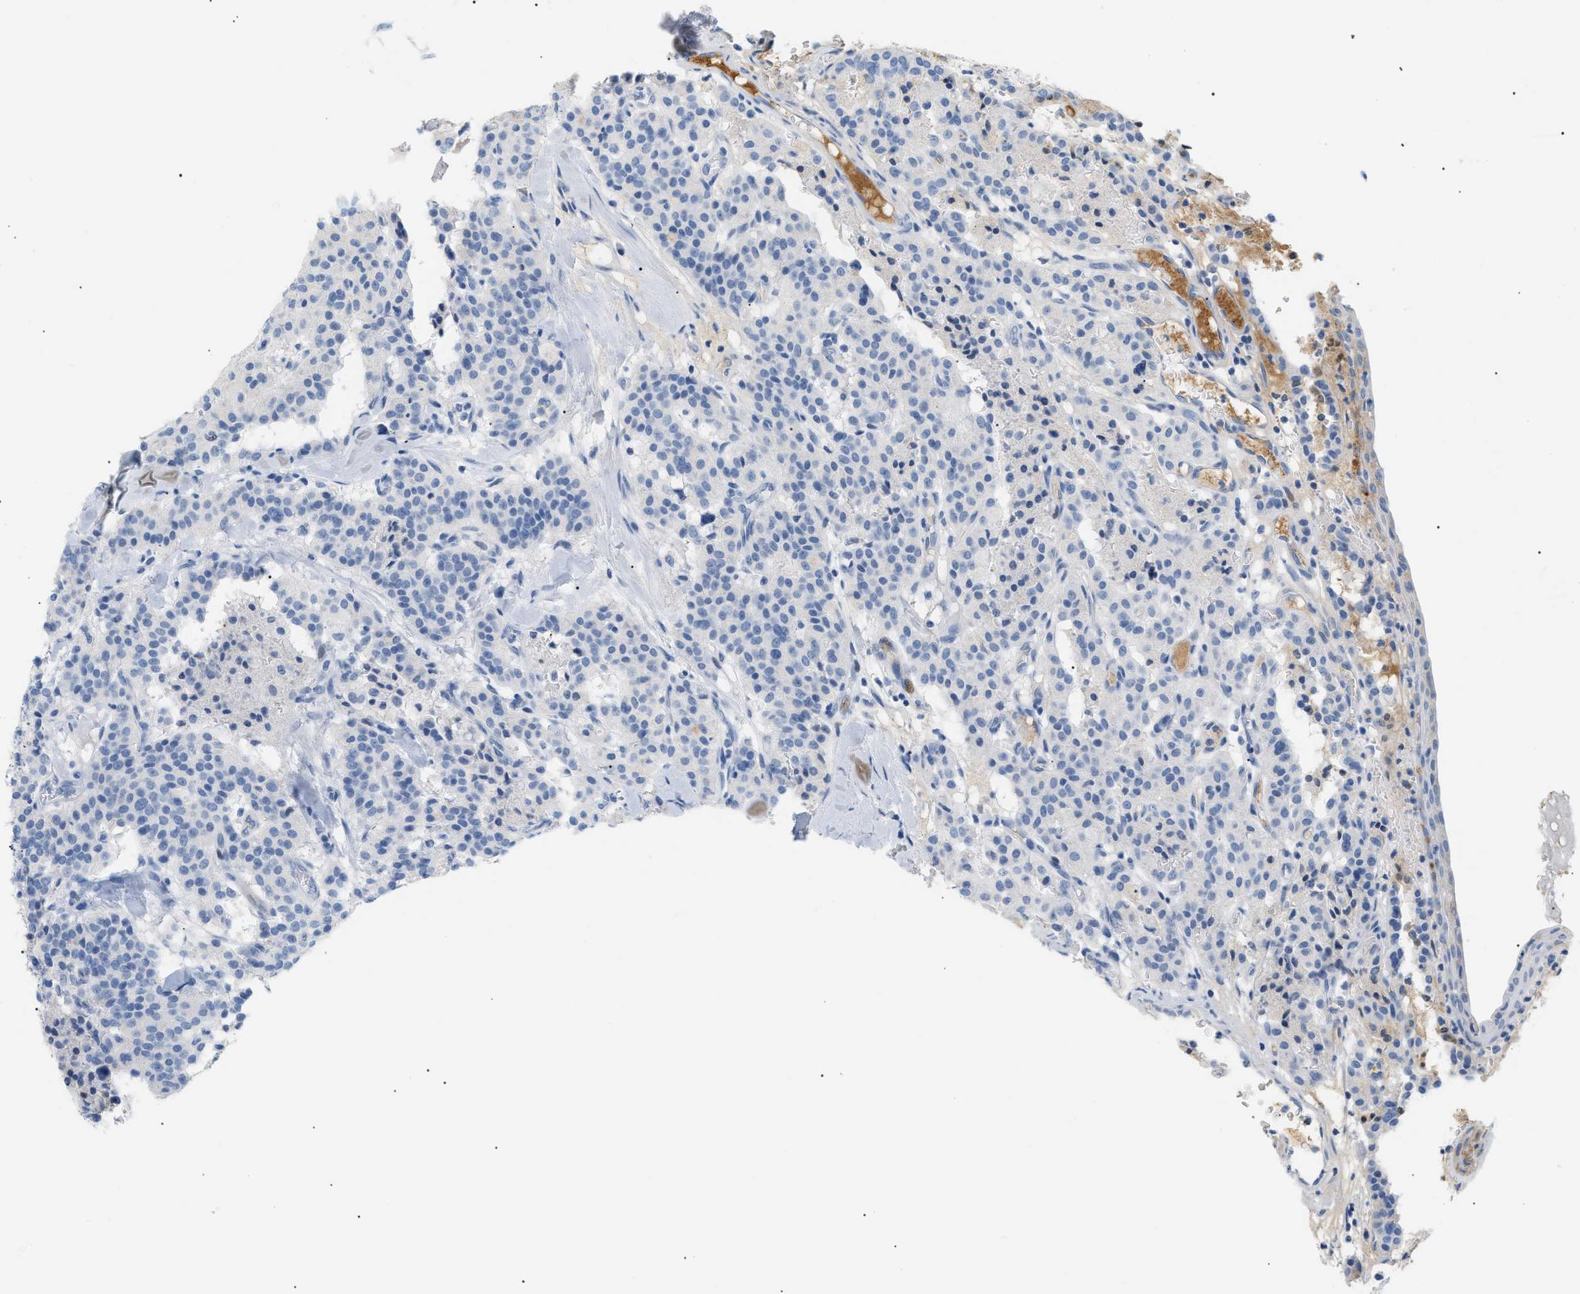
{"staining": {"intensity": "negative", "quantity": "none", "location": "none"}, "tissue": "carcinoid", "cell_type": "Tumor cells", "image_type": "cancer", "snomed": [{"axis": "morphology", "description": "Carcinoid, malignant, NOS"}, {"axis": "topography", "description": "Lung"}], "caption": "This is a image of IHC staining of carcinoid, which shows no positivity in tumor cells.", "gene": "CFH", "patient": {"sex": "male", "age": 30}}